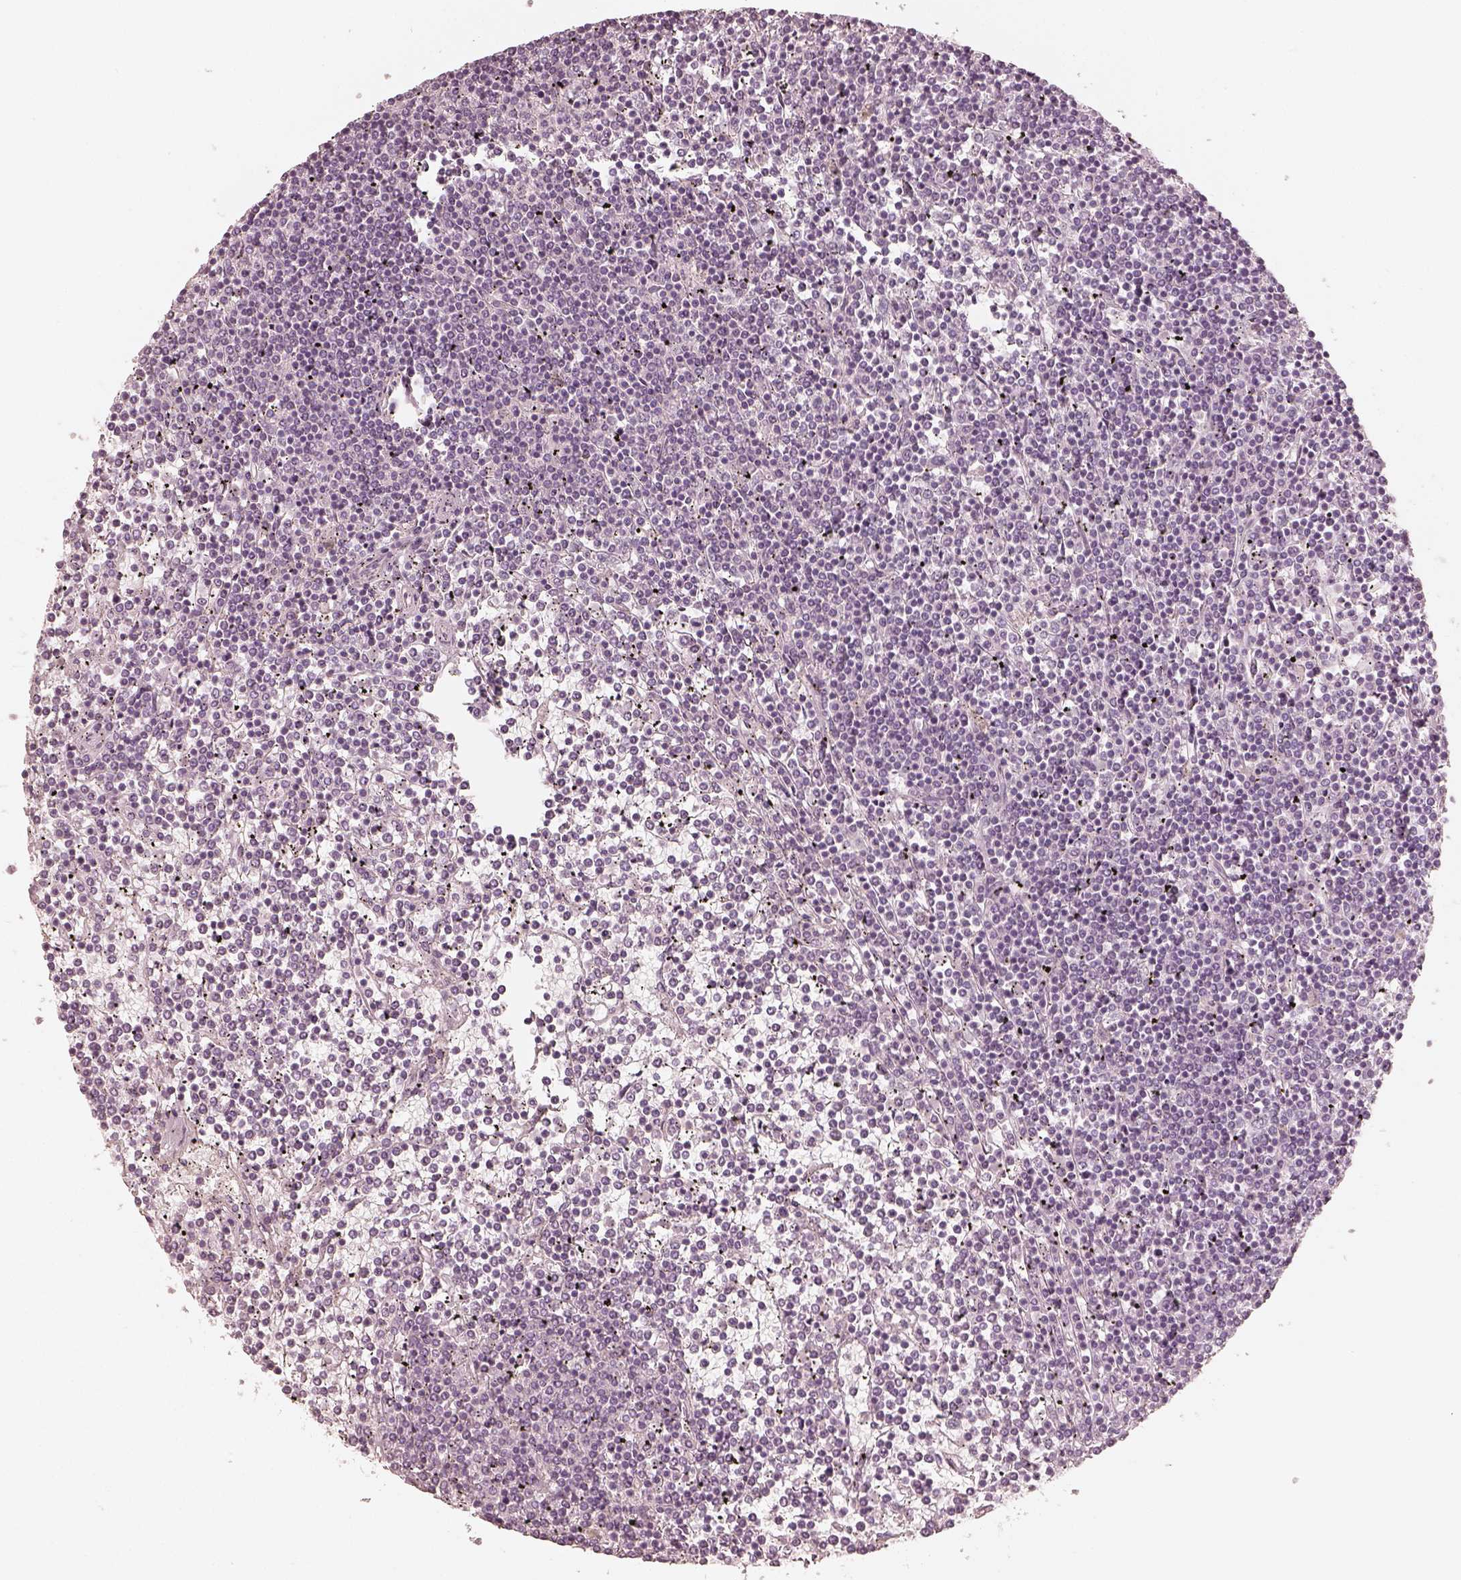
{"staining": {"intensity": "negative", "quantity": "none", "location": "none"}, "tissue": "lymphoma", "cell_type": "Tumor cells", "image_type": "cancer", "snomed": [{"axis": "morphology", "description": "Malignant lymphoma, non-Hodgkin's type, Low grade"}, {"axis": "topography", "description": "Spleen"}], "caption": "This is an immunohistochemistry (IHC) histopathology image of human low-grade malignant lymphoma, non-Hodgkin's type. There is no staining in tumor cells.", "gene": "KRT82", "patient": {"sex": "female", "age": 19}}